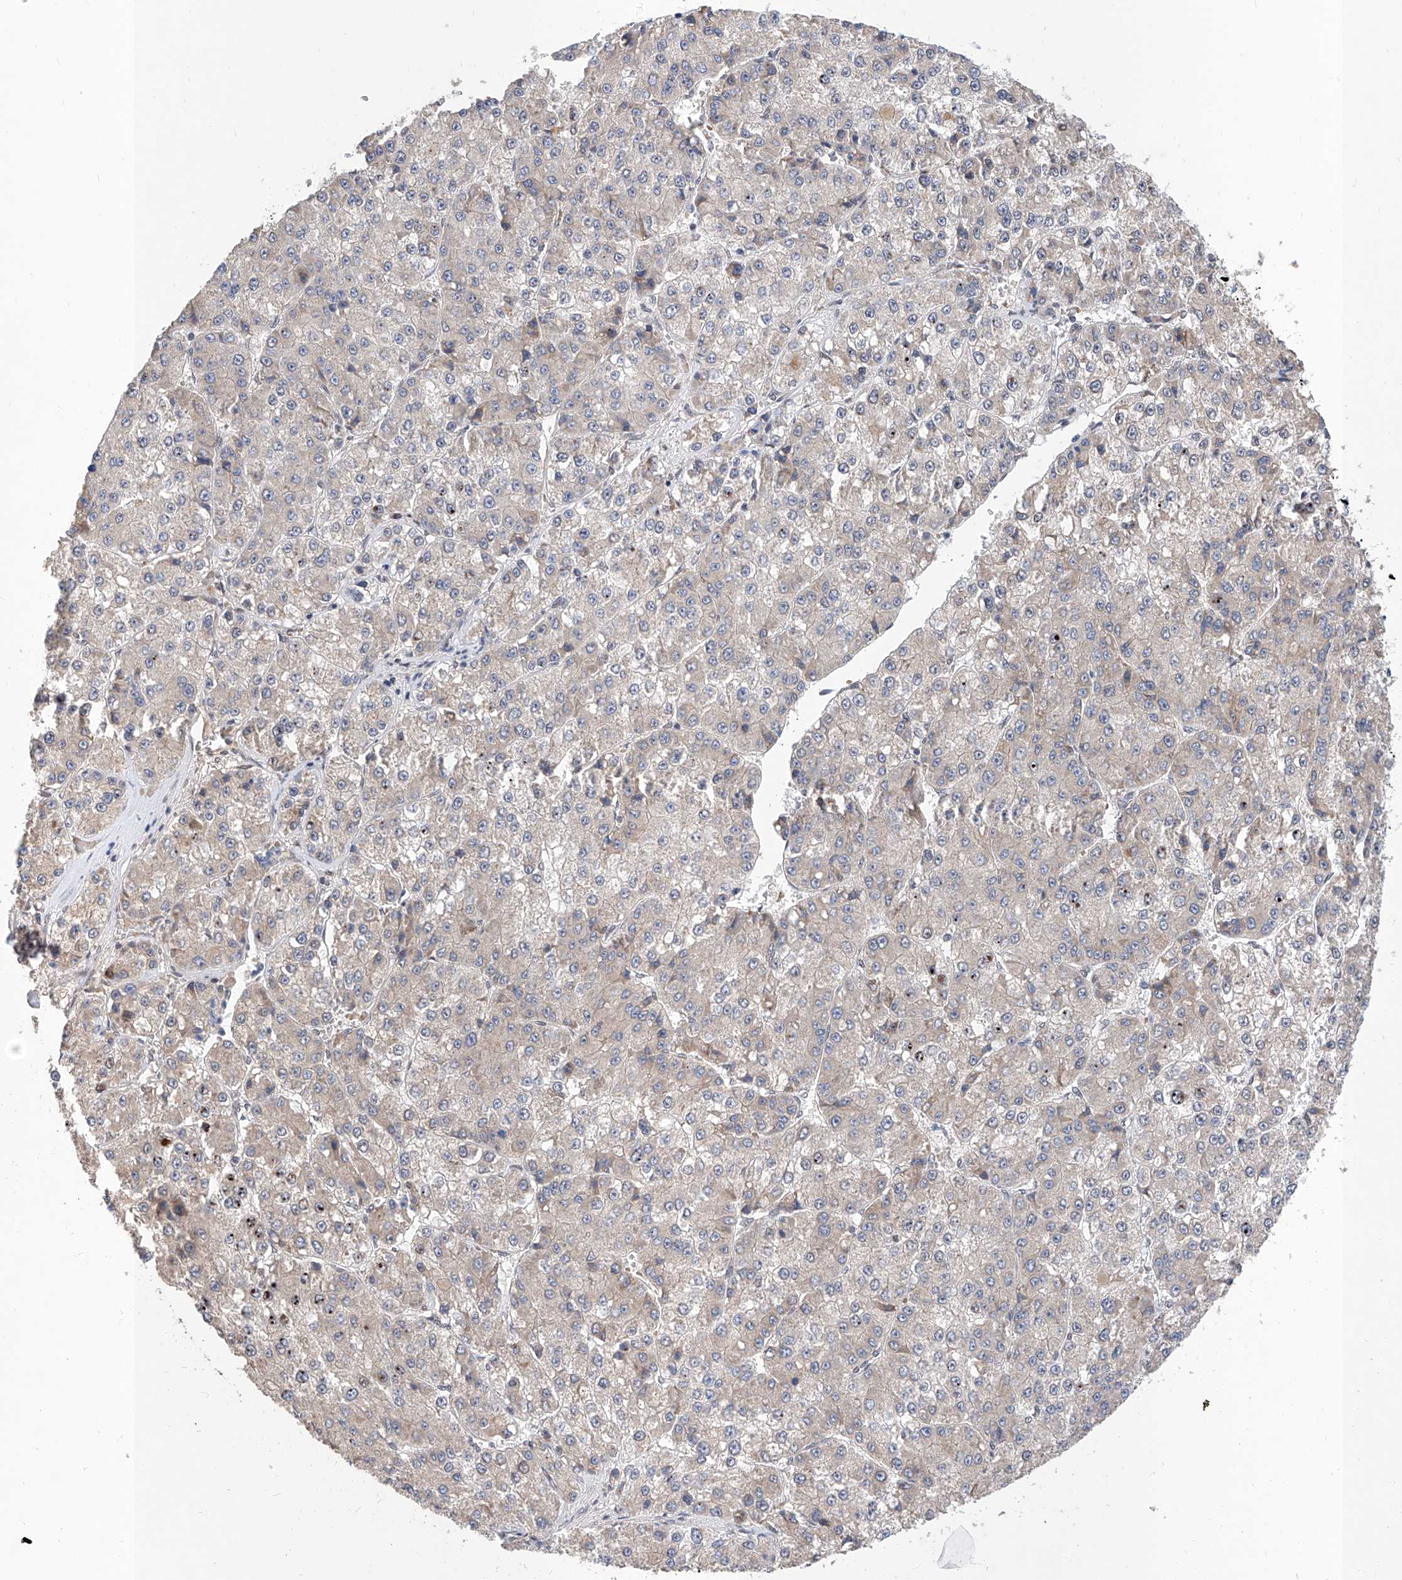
{"staining": {"intensity": "negative", "quantity": "none", "location": "none"}, "tissue": "liver cancer", "cell_type": "Tumor cells", "image_type": "cancer", "snomed": [{"axis": "morphology", "description": "Carcinoma, Hepatocellular, NOS"}, {"axis": "topography", "description": "Liver"}], "caption": "Tumor cells are negative for brown protein staining in liver cancer. (DAB (3,3'-diaminobenzidine) immunohistochemistry (IHC), high magnification).", "gene": "CARMIL3", "patient": {"sex": "female", "age": 73}}